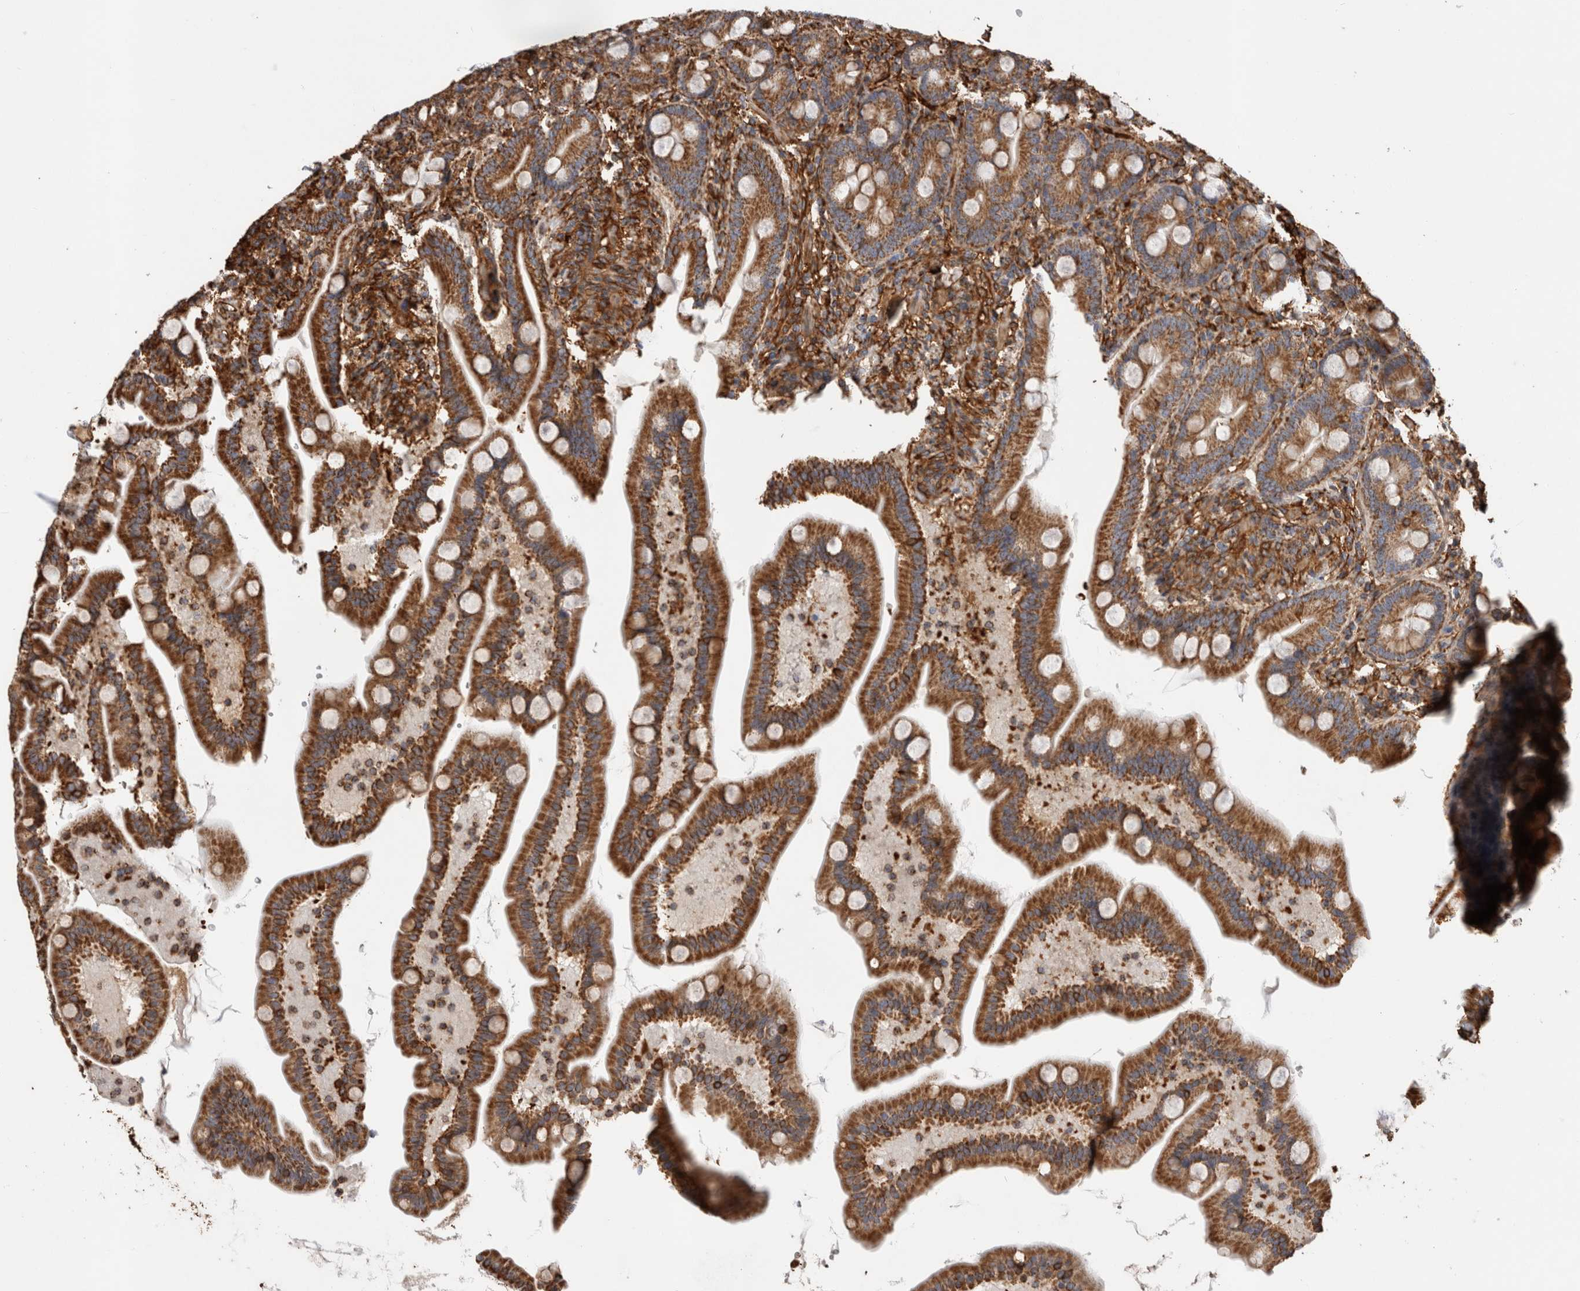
{"staining": {"intensity": "strong", "quantity": ">75%", "location": "cytoplasmic/membranous"}, "tissue": "duodenum", "cell_type": "Glandular cells", "image_type": "normal", "snomed": [{"axis": "morphology", "description": "Normal tissue, NOS"}, {"axis": "topography", "description": "Duodenum"}], "caption": "A high amount of strong cytoplasmic/membranous positivity is seen in about >75% of glandular cells in unremarkable duodenum.", "gene": "ZNF397", "patient": {"sex": "male", "age": 54}}